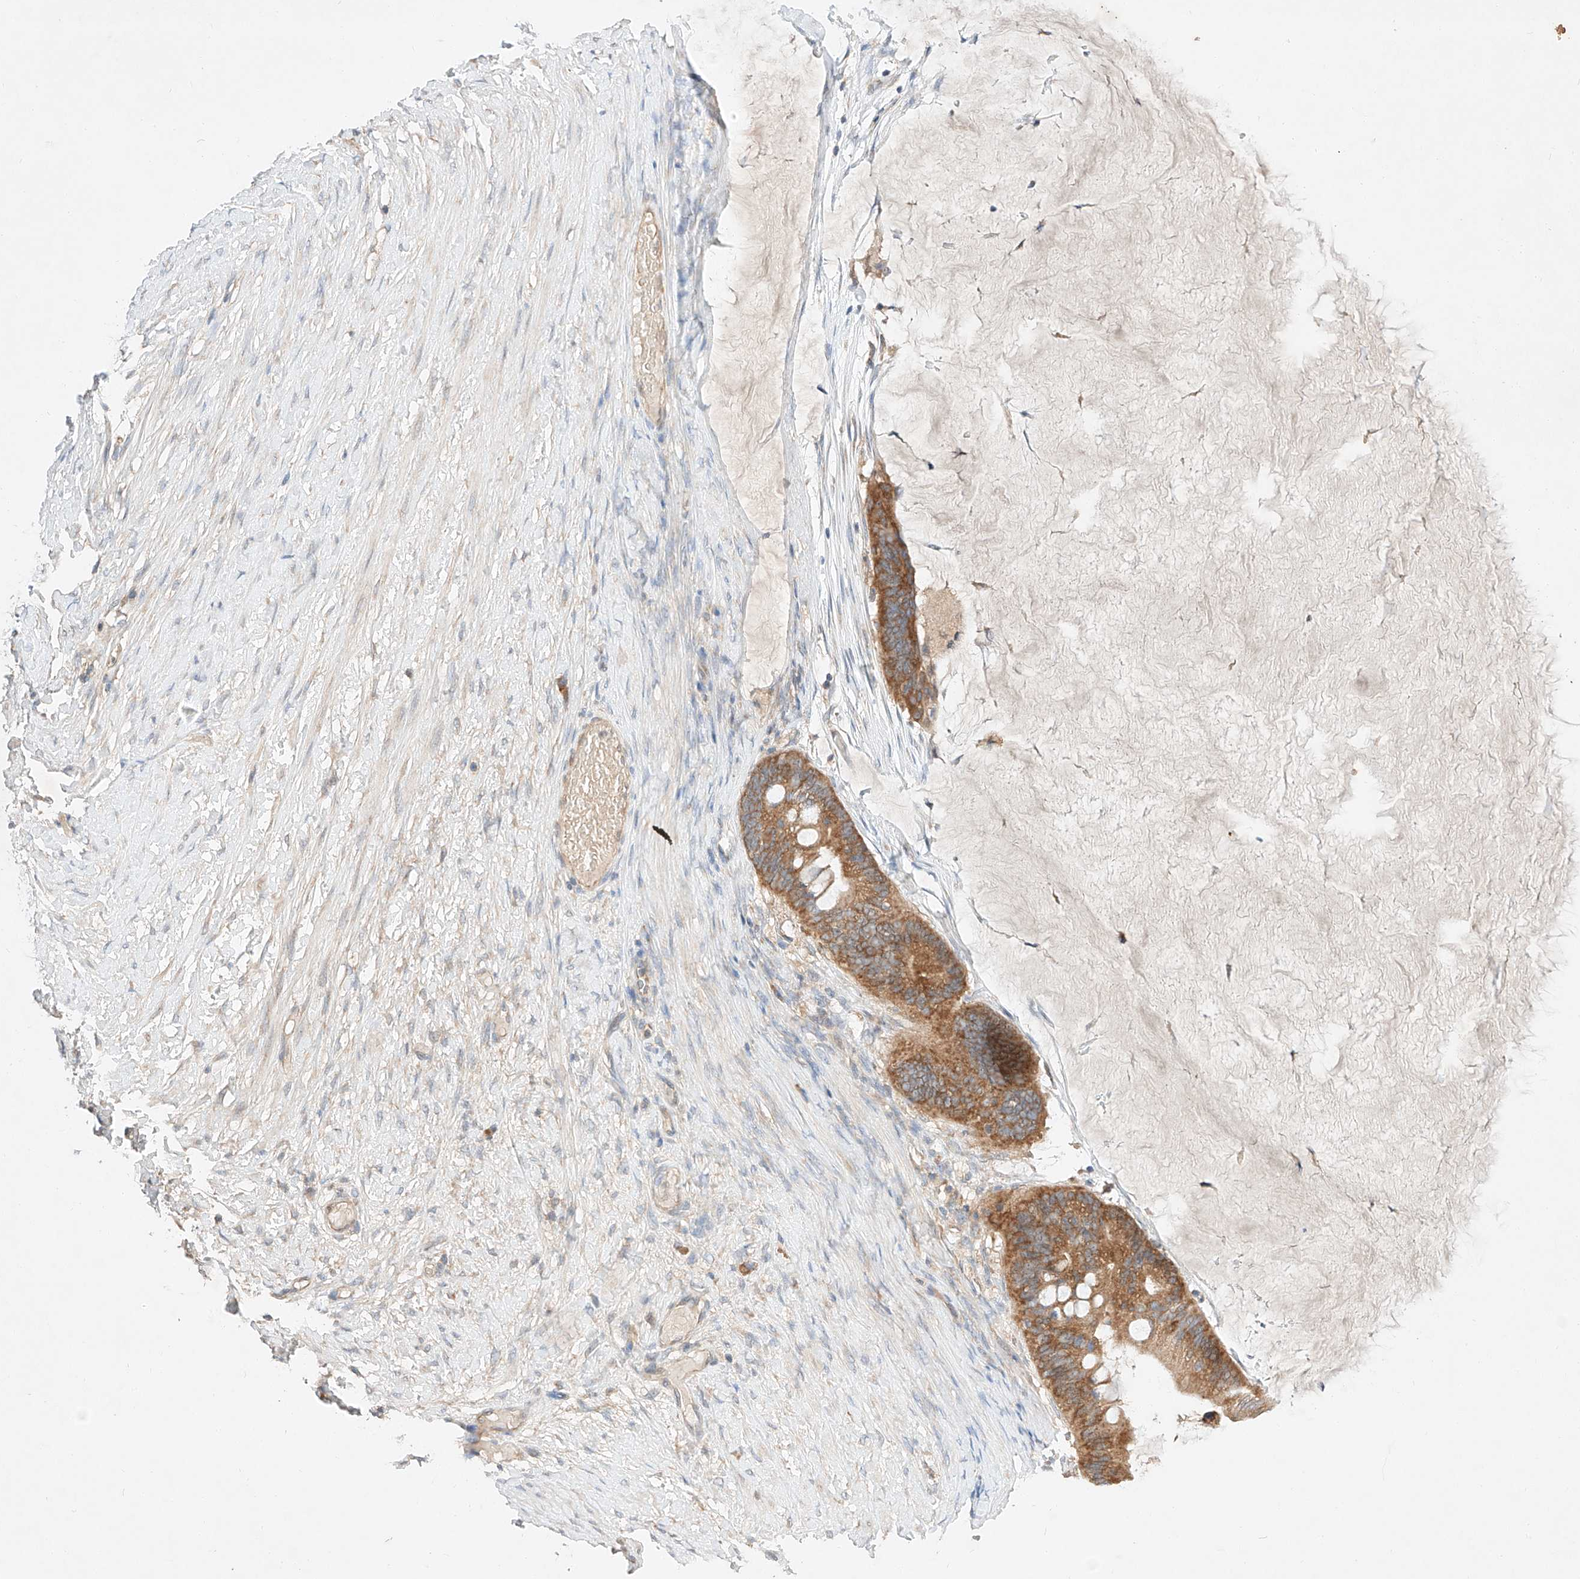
{"staining": {"intensity": "moderate", "quantity": ">75%", "location": "cytoplasmic/membranous"}, "tissue": "ovarian cancer", "cell_type": "Tumor cells", "image_type": "cancer", "snomed": [{"axis": "morphology", "description": "Cystadenocarcinoma, mucinous, NOS"}, {"axis": "topography", "description": "Ovary"}], "caption": "This photomicrograph shows immunohistochemistry staining of human ovarian cancer (mucinous cystadenocarcinoma), with medium moderate cytoplasmic/membranous positivity in about >75% of tumor cells.", "gene": "C6orf118", "patient": {"sex": "female", "age": 61}}